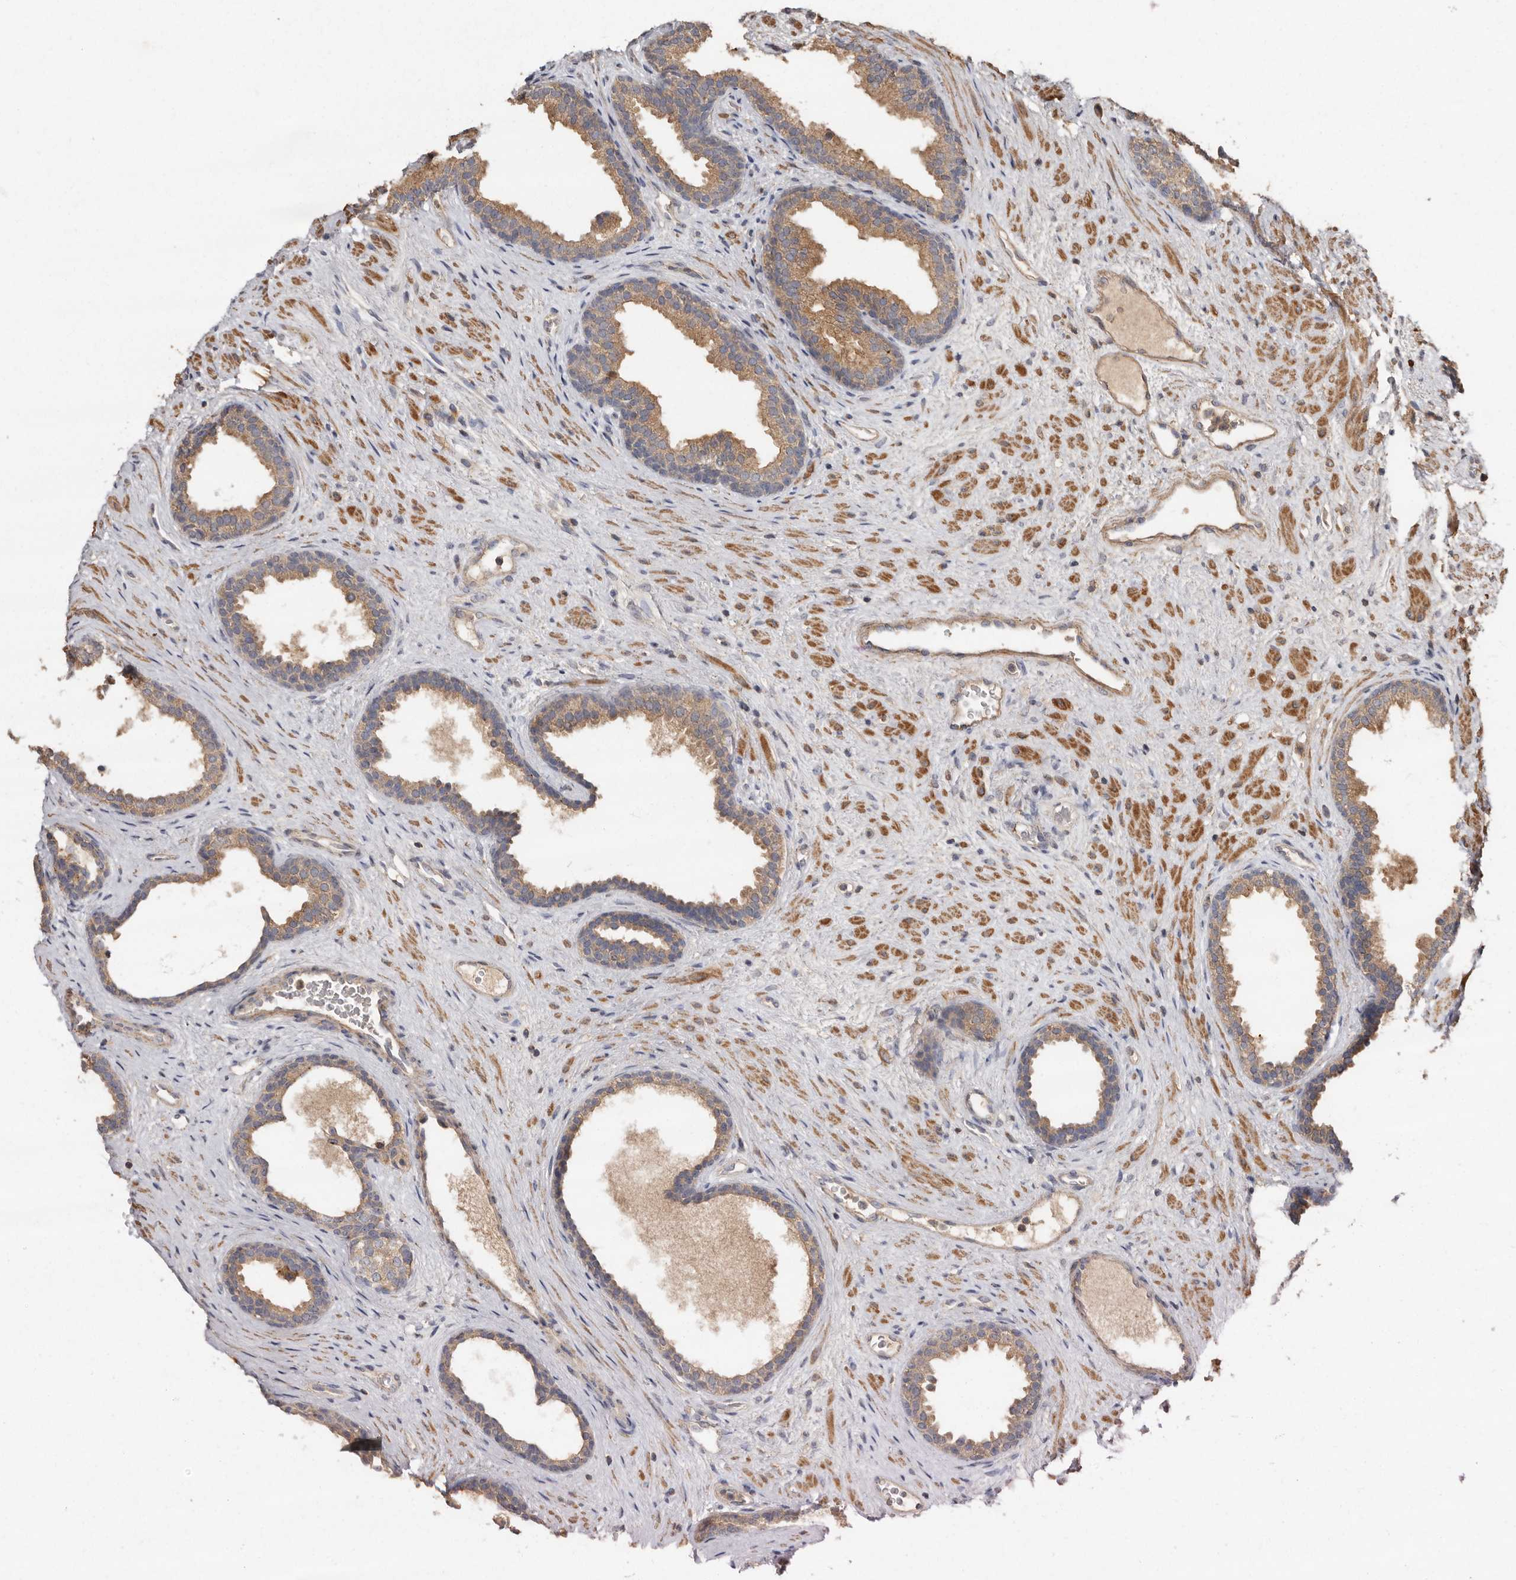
{"staining": {"intensity": "moderate", "quantity": ">75%", "location": "cytoplasmic/membranous"}, "tissue": "prostate", "cell_type": "Glandular cells", "image_type": "normal", "snomed": [{"axis": "morphology", "description": "Normal tissue, NOS"}, {"axis": "topography", "description": "Prostate"}], "caption": "Immunohistochemical staining of benign prostate demonstrates >75% levels of moderate cytoplasmic/membranous protein expression in about >75% of glandular cells.", "gene": "RWDD1", "patient": {"sex": "male", "age": 76}}